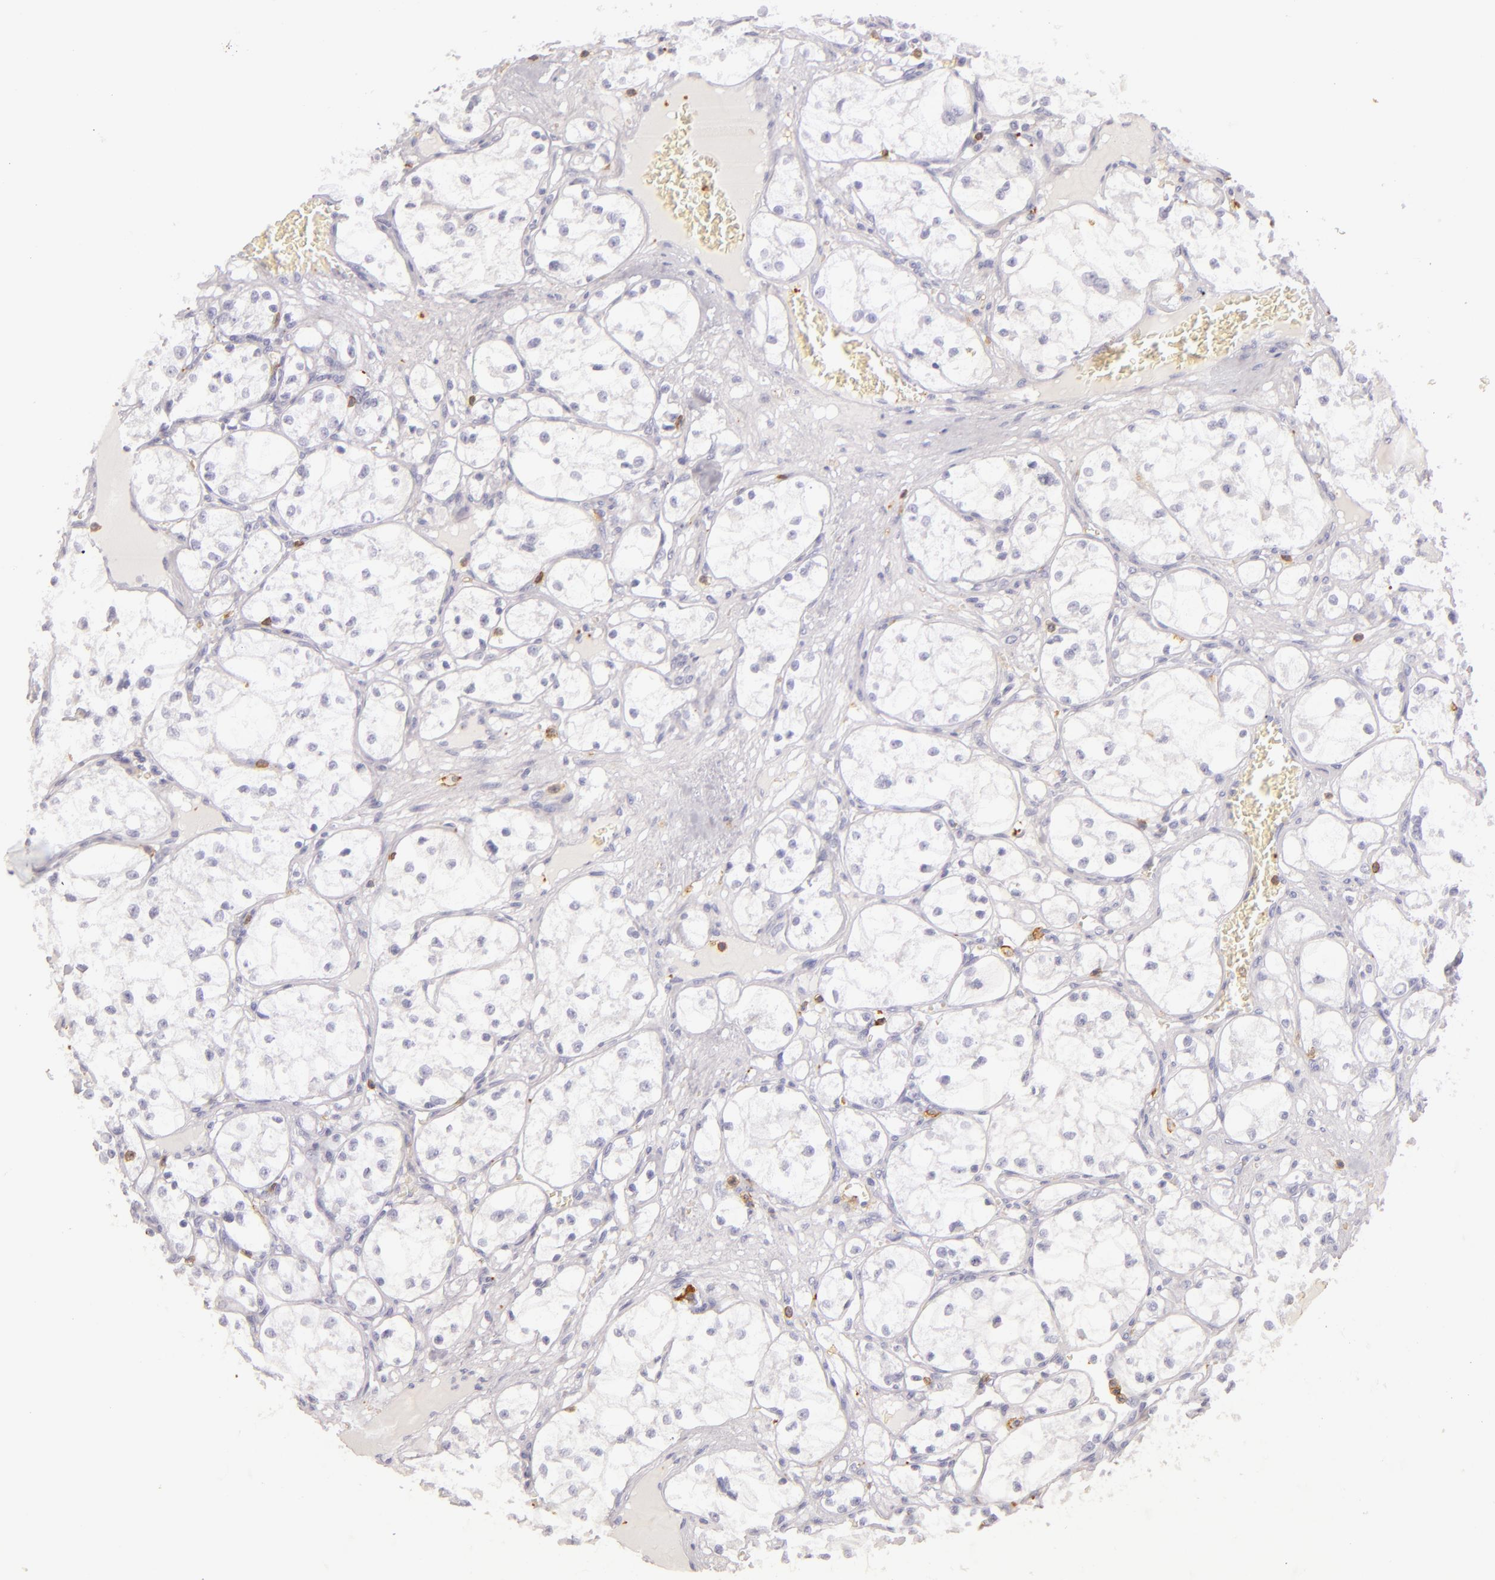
{"staining": {"intensity": "negative", "quantity": "none", "location": "none"}, "tissue": "renal cancer", "cell_type": "Tumor cells", "image_type": "cancer", "snomed": [{"axis": "morphology", "description": "Adenocarcinoma, NOS"}, {"axis": "topography", "description": "Kidney"}], "caption": "The IHC micrograph has no significant positivity in tumor cells of renal cancer (adenocarcinoma) tissue. (Brightfield microscopy of DAB (3,3'-diaminobenzidine) immunohistochemistry at high magnification).", "gene": "LAT", "patient": {"sex": "male", "age": 61}}